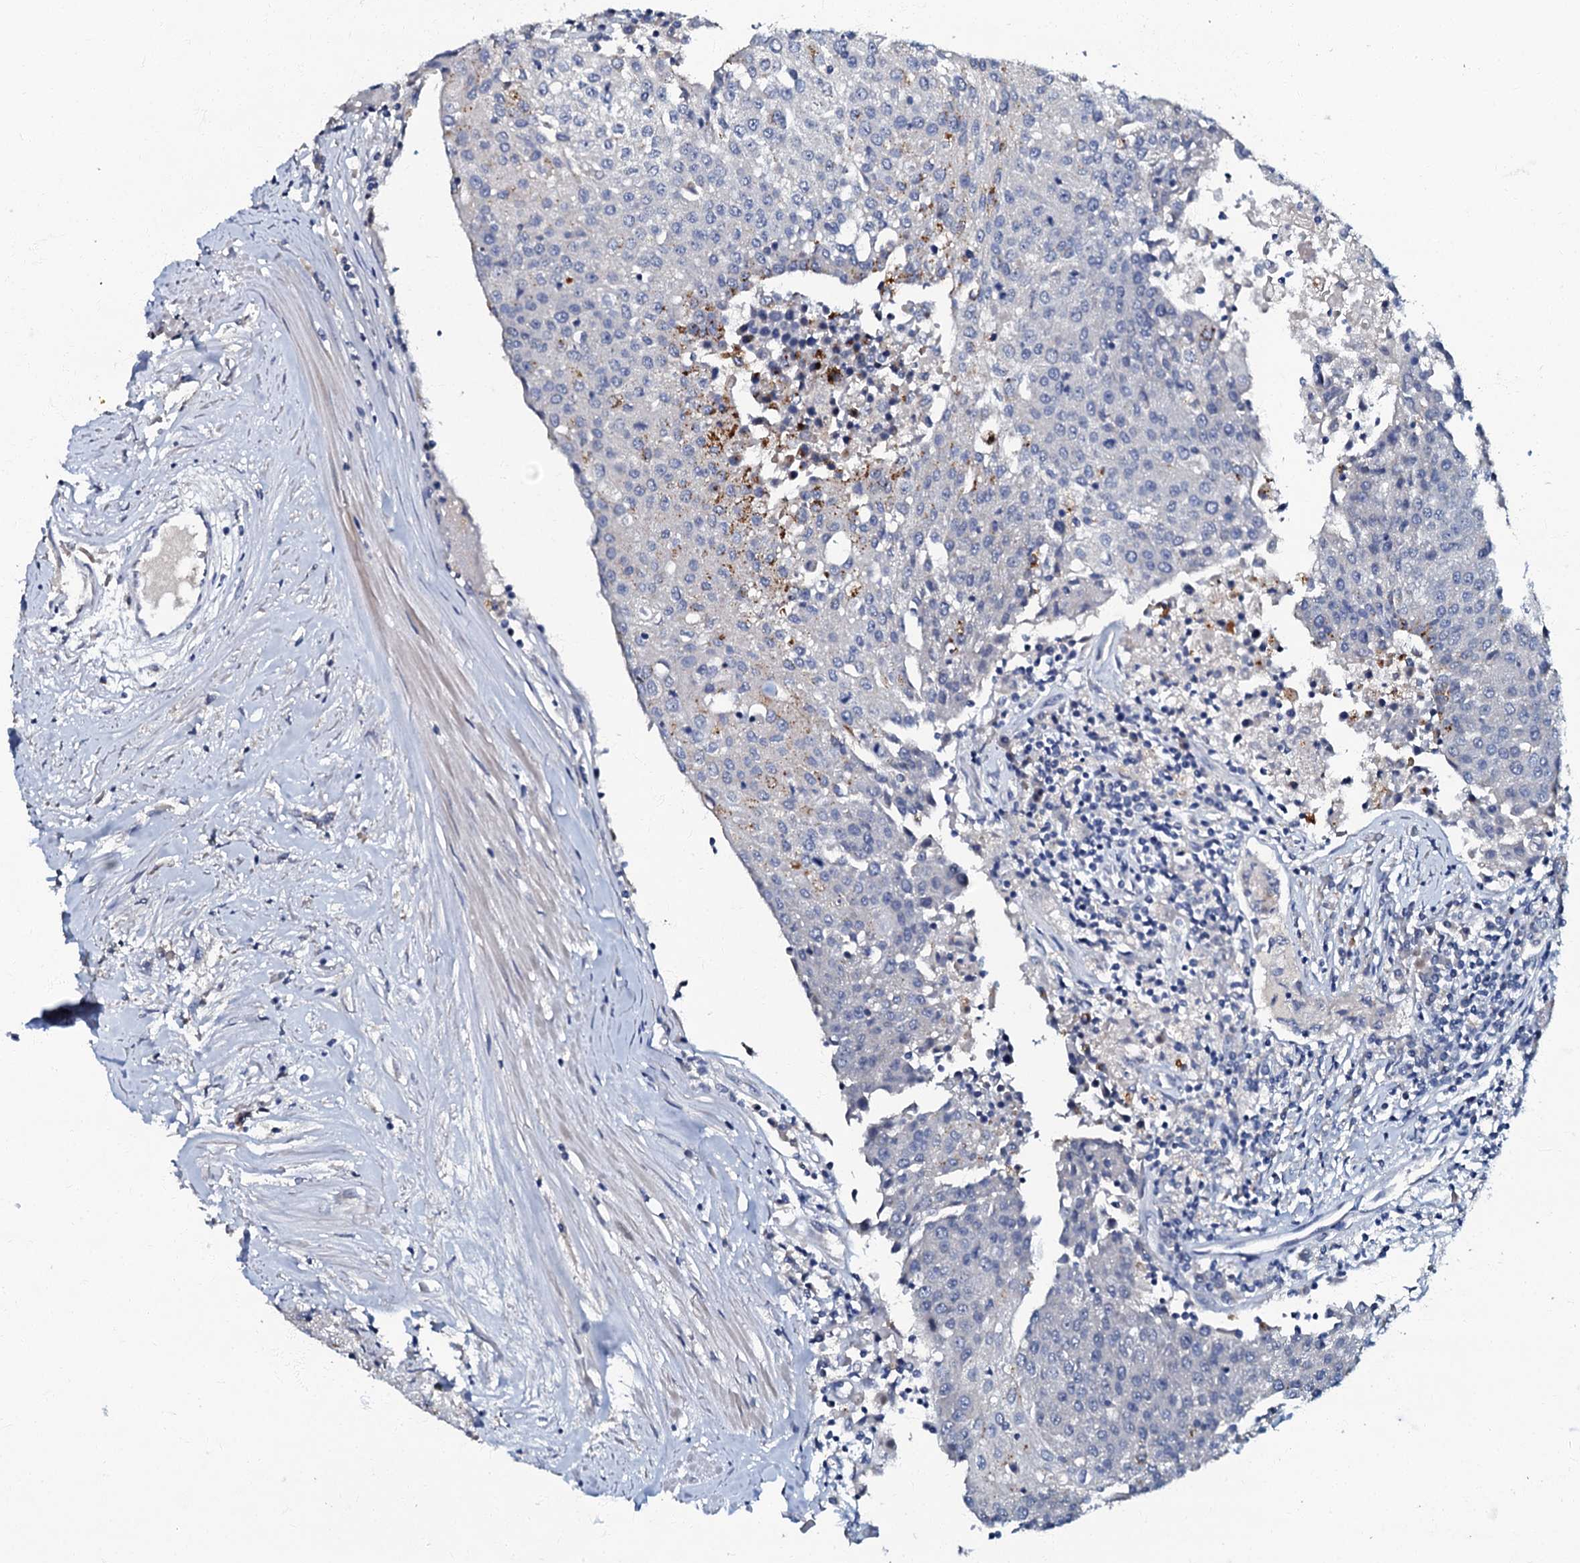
{"staining": {"intensity": "negative", "quantity": "none", "location": "none"}, "tissue": "urothelial cancer", "cell_type": "Tumor cells", "image_type": "cancer", "snomed": [{"axis": "morphology", "description": "Urothelial carcinoma, High grade"}, {"axis": "topography", "description": "Urinary bladder"}], "caption": "This image is of high-grade urothelial carcinoma stained with immunohistochemistry (IHC) to label a protein in brown with the nuclei are counter-stained blue. There is no expression in tumor cells.", "gene": "OLAH", "patient": {"sex": "female", "age": 85}}